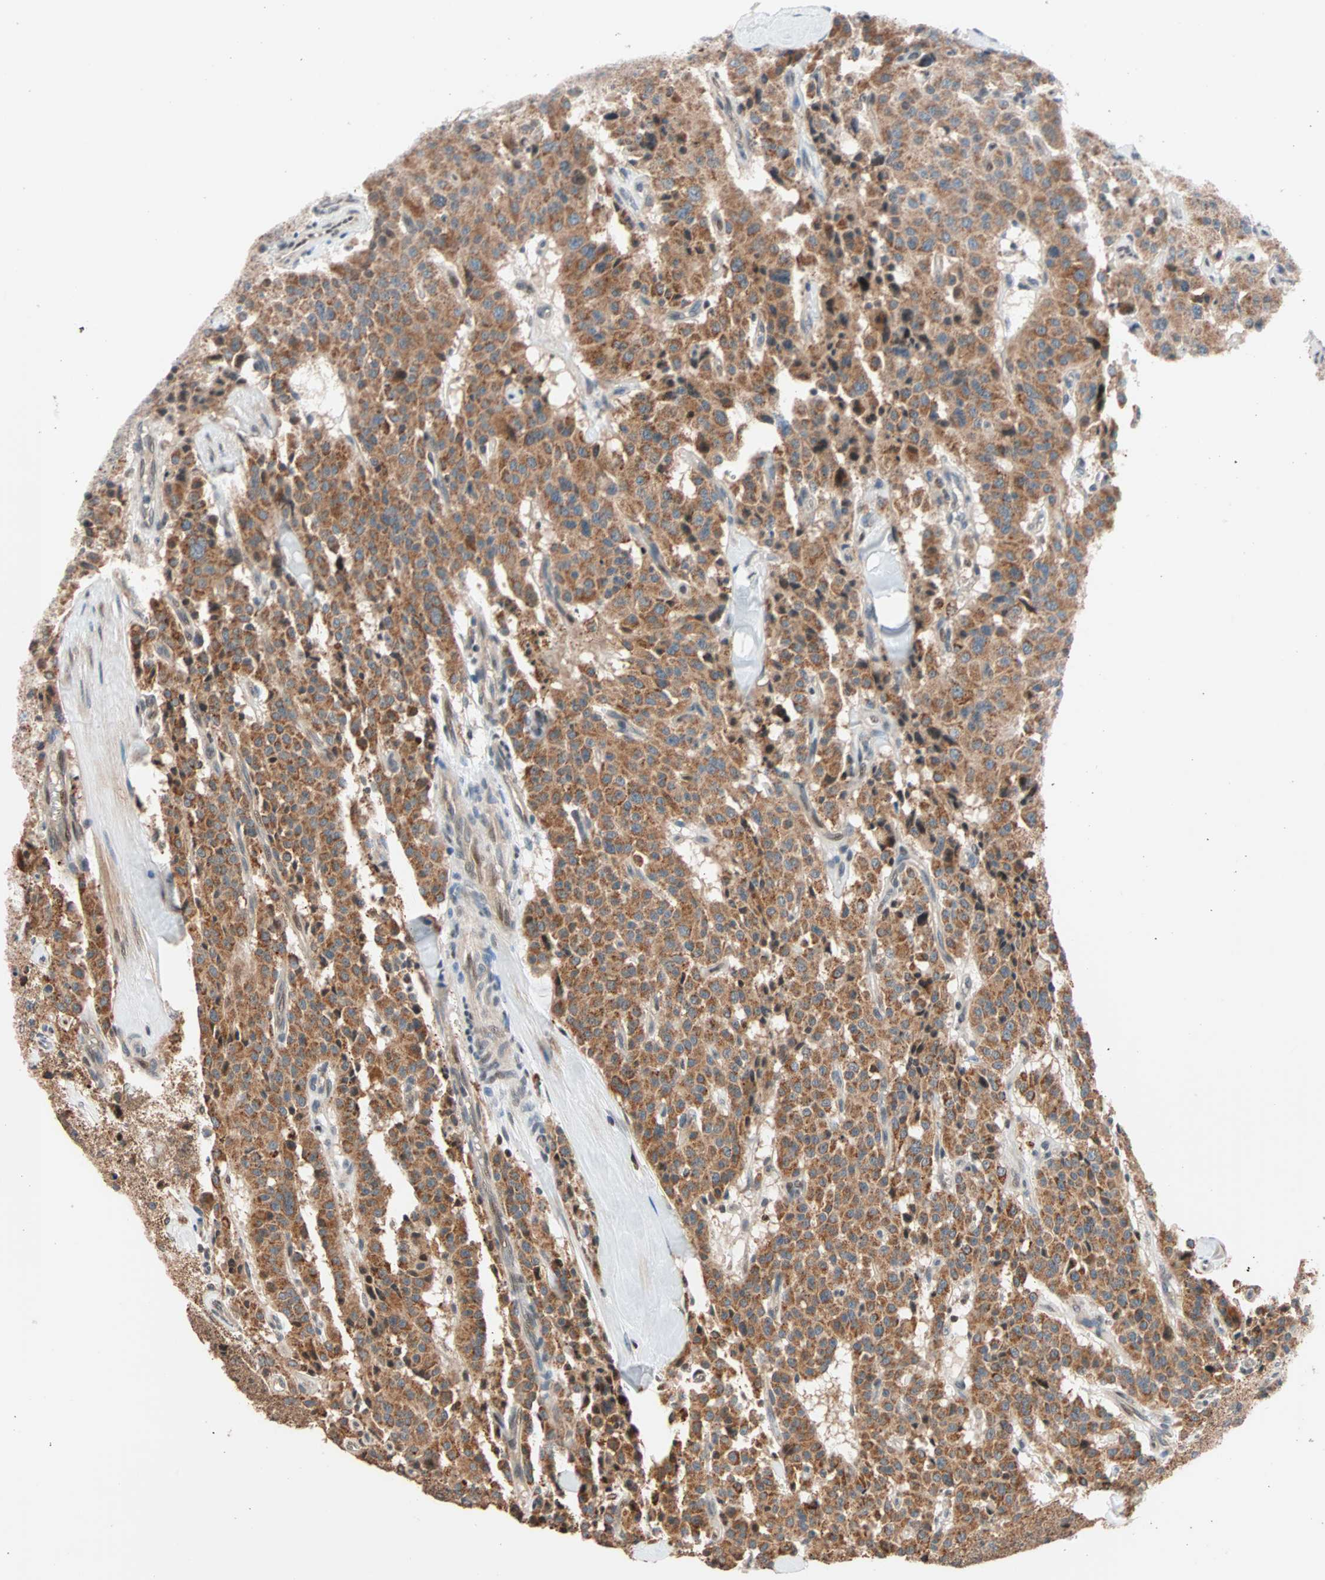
{"staining": {"intensity": "moderate", "quantity": ">75%", "location": "cytoplasmic/membranous"}, "tissue": "carcinoid", "cell_type": "Tumor cells", "image_type": "cancer", "snomed": [{"axis": "morphology", "description": "Carcinoid, malignant, NOS"}, {"axis": "topography", "description": "Lung"}], "caption": "Tumor cells display medium levels of moderate cytoplasmic/membranous positivity in about >75% of cells in carcinoid.", "gene": "HECW1", "patient": {"sex": "male", "age": 30}}